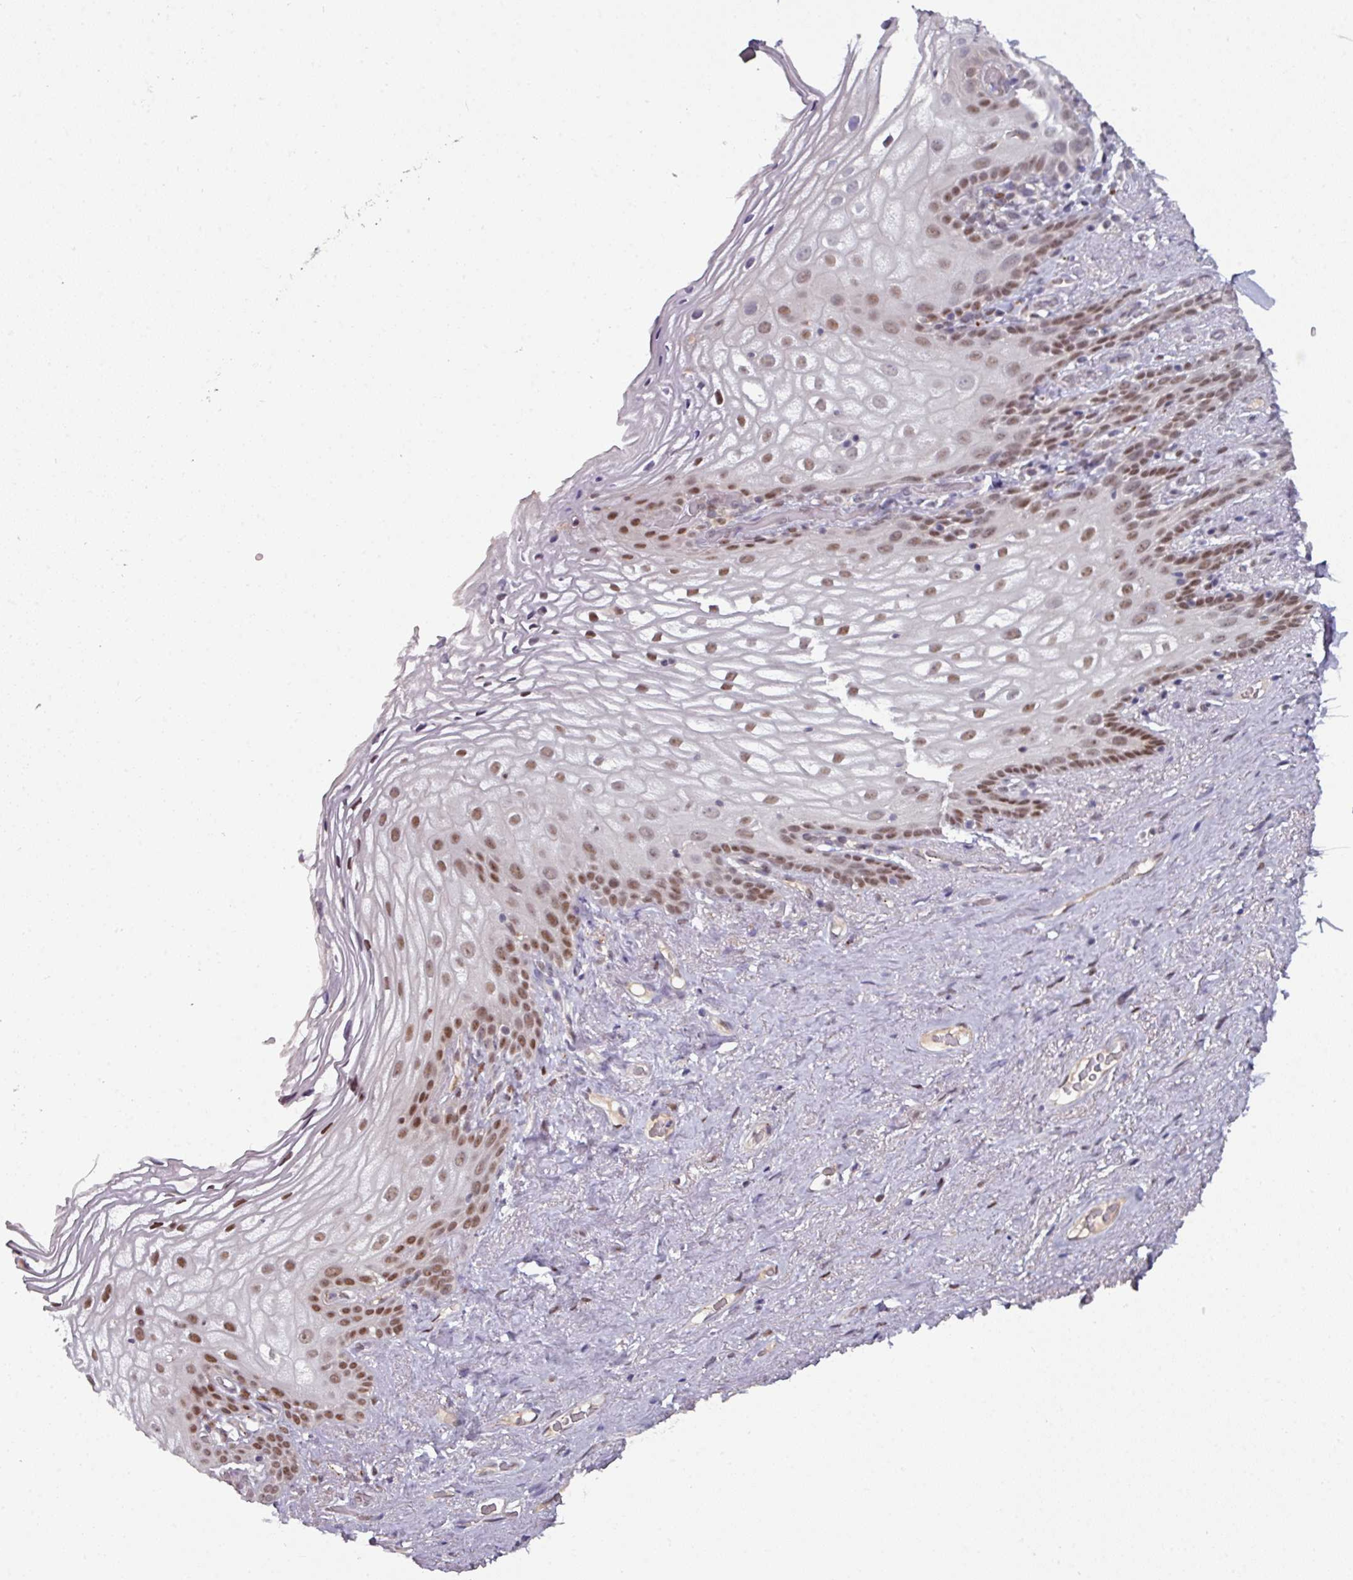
{"staining": {"intensity": "moderate", "quantity": "<25%", "location": "nuclear"}, "tissue": "vagina", "cell_type": "Squamous epithelial cells", "image_type": "normal", "snomed": [{"axis": "morphology", "description": "Normal tissue, NOS"}, {"axis": "topography", "description": "Vagina"}, {"axis": "topography", "description": "Peripheral nerve tissue"}], "caption": "Immunohistochemical staining of benign human vagina displays moderate nuclear protein positivity in approximately <25% of squamous epithelial cells. The protein of interest is shown in brown color, while the nuclei are stained blue.", "gene": "SWSAP1", "patient": {"sex": "female", "age": 71}}